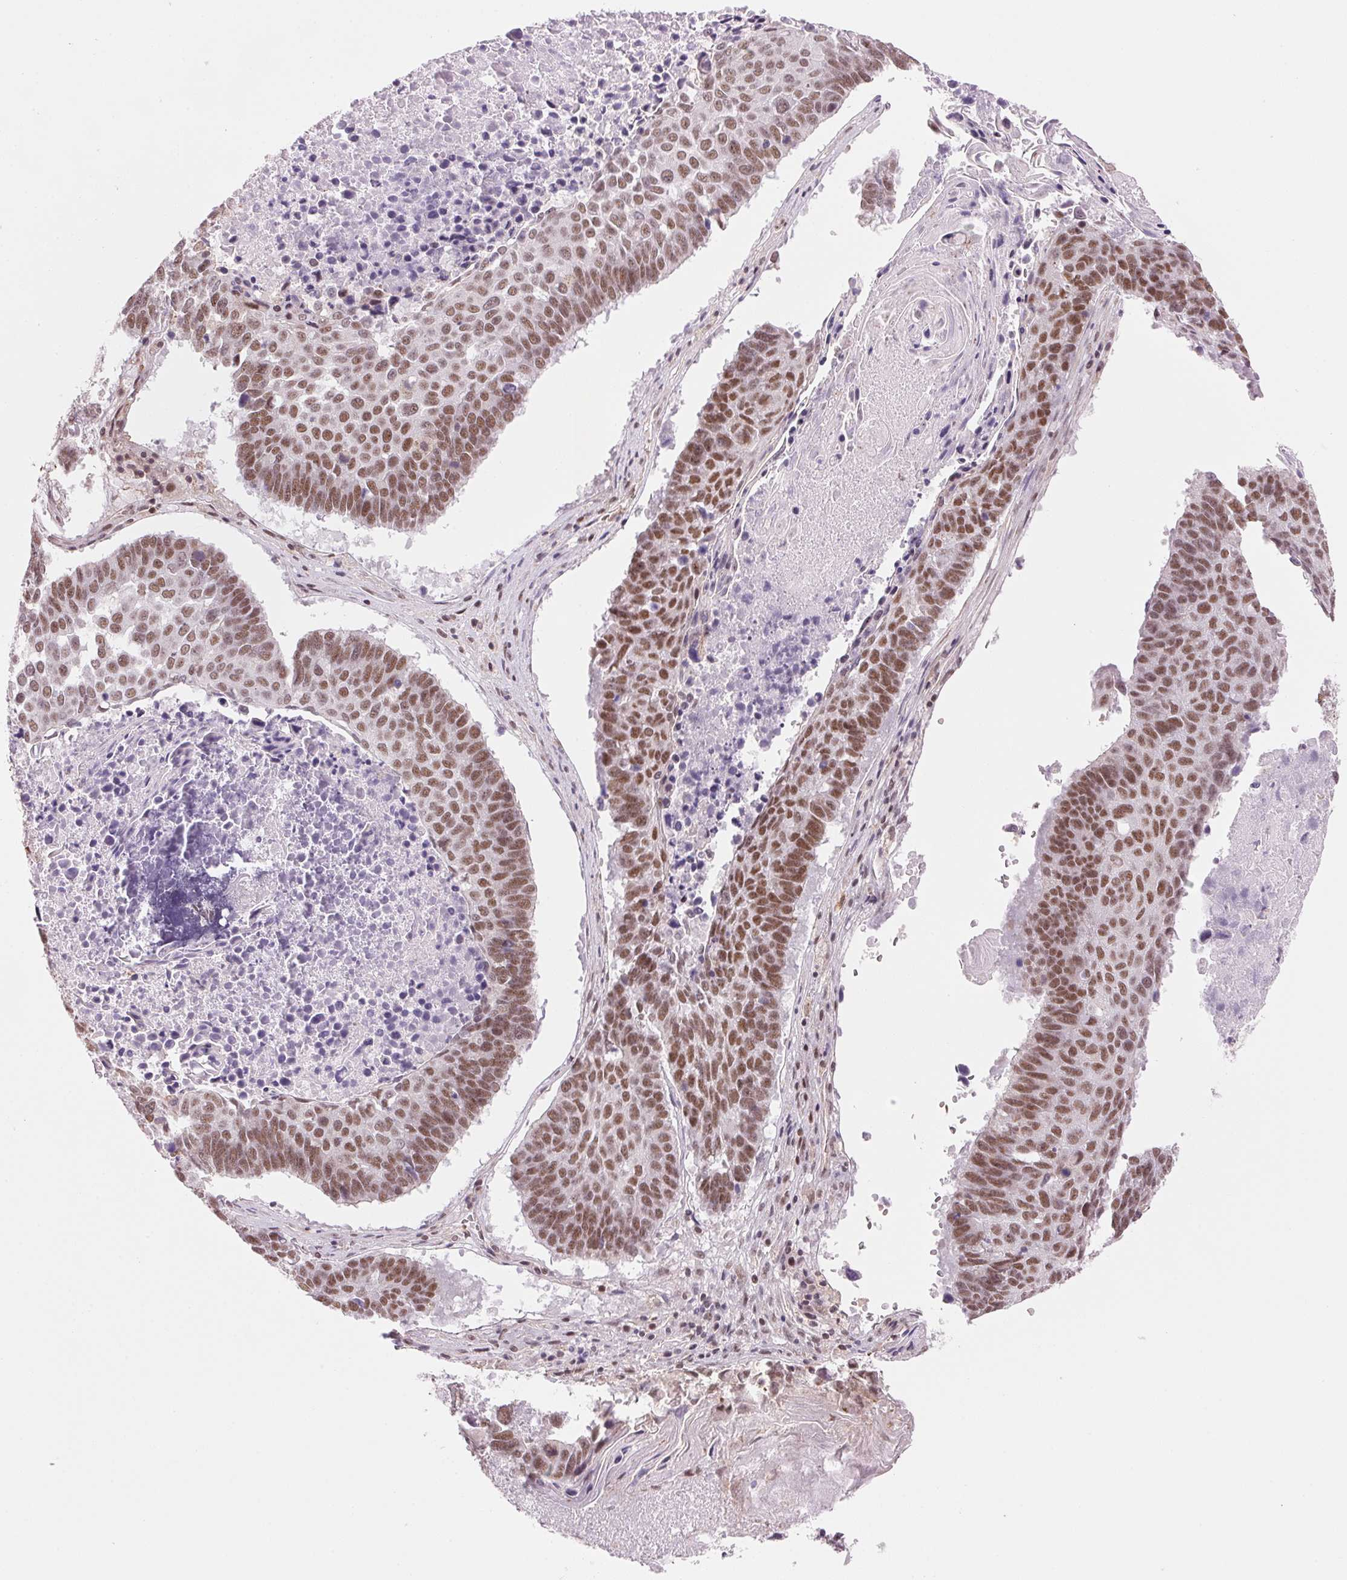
{"staining": {"intensity": "moderate", "quantity": ">75%", "location": "nuclear"}, "tissue": "lung cancer", "cell_type": "Tumor cells", "image_type": "cancer", "snomed": [{"axis": "morphology", "description": "Squamous cell carcinoma, NOS"}, {"axis": "topography", "description": "Lung"}], "caption": "Squamous cell carcinoma (lung) stained with a protein marker exhibits moderate staining in tumor cells.", "gene": "HNRNPDL", "patient": {"sex": "male", "age": 73}}